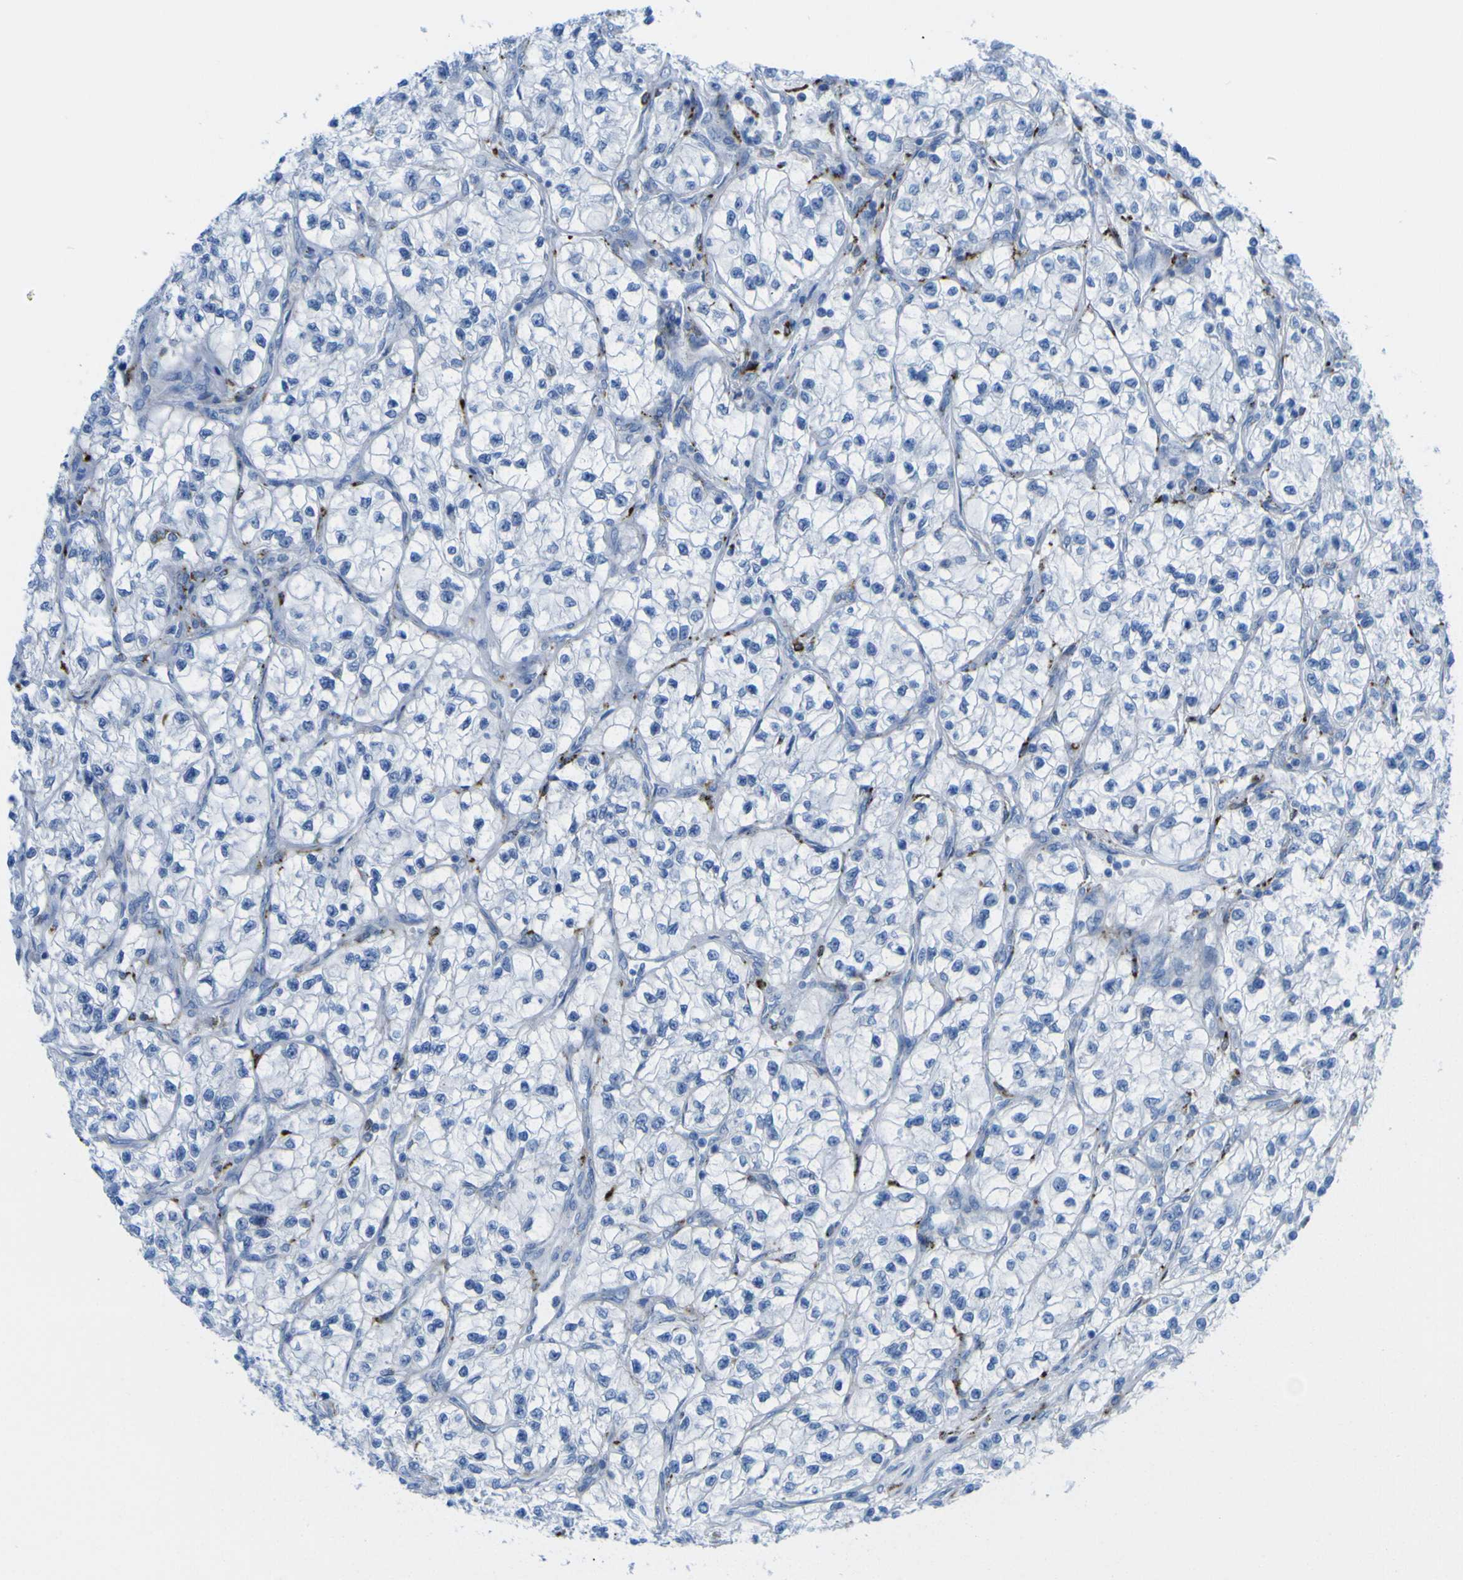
{"staining": {"intensity": "negative", "quantity": "none", "location": "none"}, "tissue": "renal cancer", "cell_type": "Tumor cells", "image_type": "cancer", "snomed": [{"axis": "morphology", "description": "Adenocarcinoma, NOS"}, {"axis": "topography", "description": "Kidney"}], "caption": "The image demonstrates no significant positivity in tumor cells of renal cancer (adenocarcinoma).", "gene": "PLD3", "patient": {"sex": "female", "age": 57}}